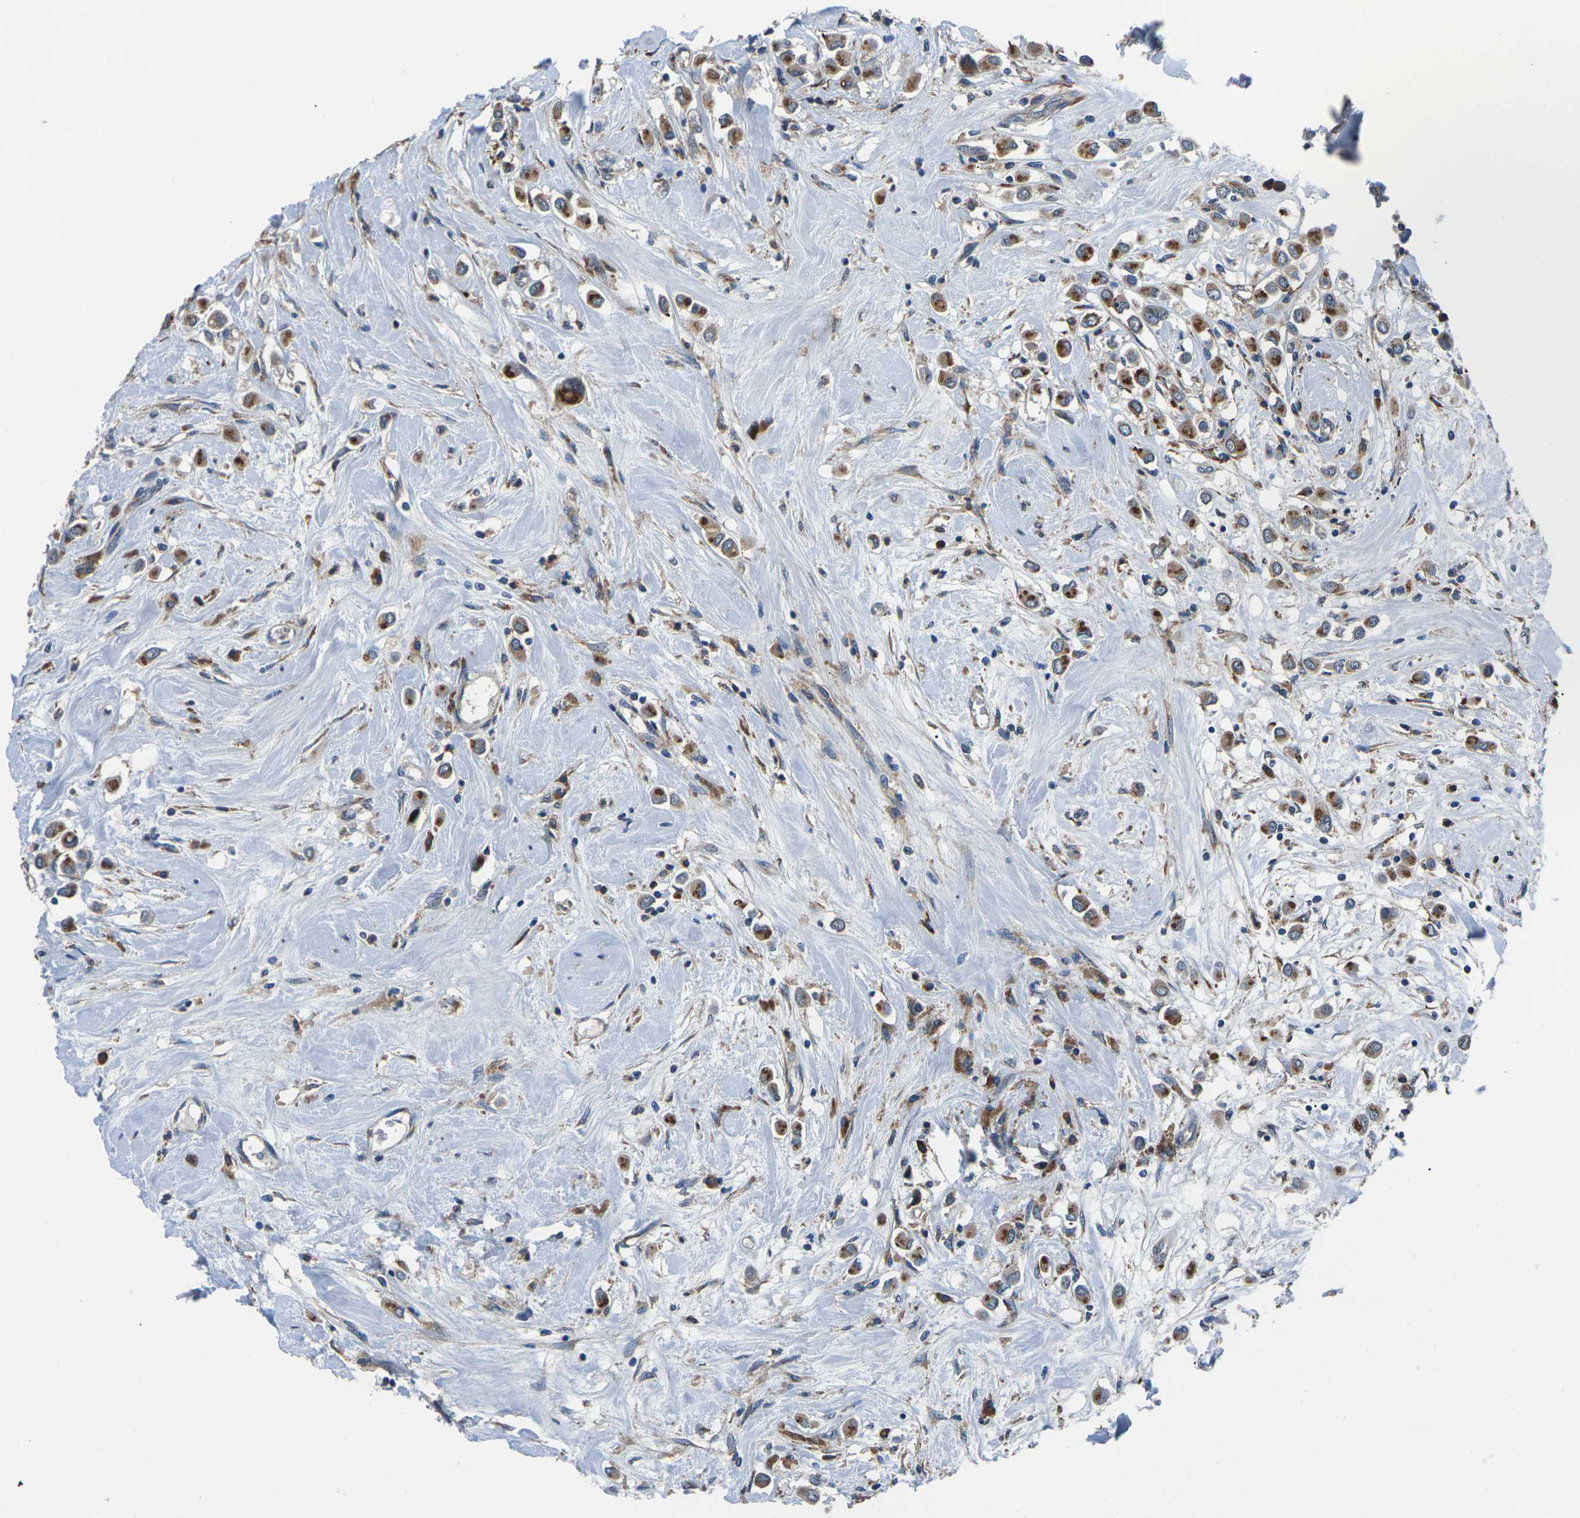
{"staining": {"intensity": "moderate", "quantity": ">75%", "location": "cytoplasmic/membranous"}, "tissue": "breast cancer", "cell_type": "Tumor cells", "image_type": "cancer", "snomed": [{"axis": "morphology", "description": "Duct carcinoma"}, {"axis": "topography", "description": "Breast"}], "caption": "The image demonstrates a brown stain indicating the presence of a protein in the cytoplasmic/membranous of tumor cells in breast cancer (intraductal carcinoma).", "gene": "GABRP", "patient": {"sex": "female", "age": 61}}